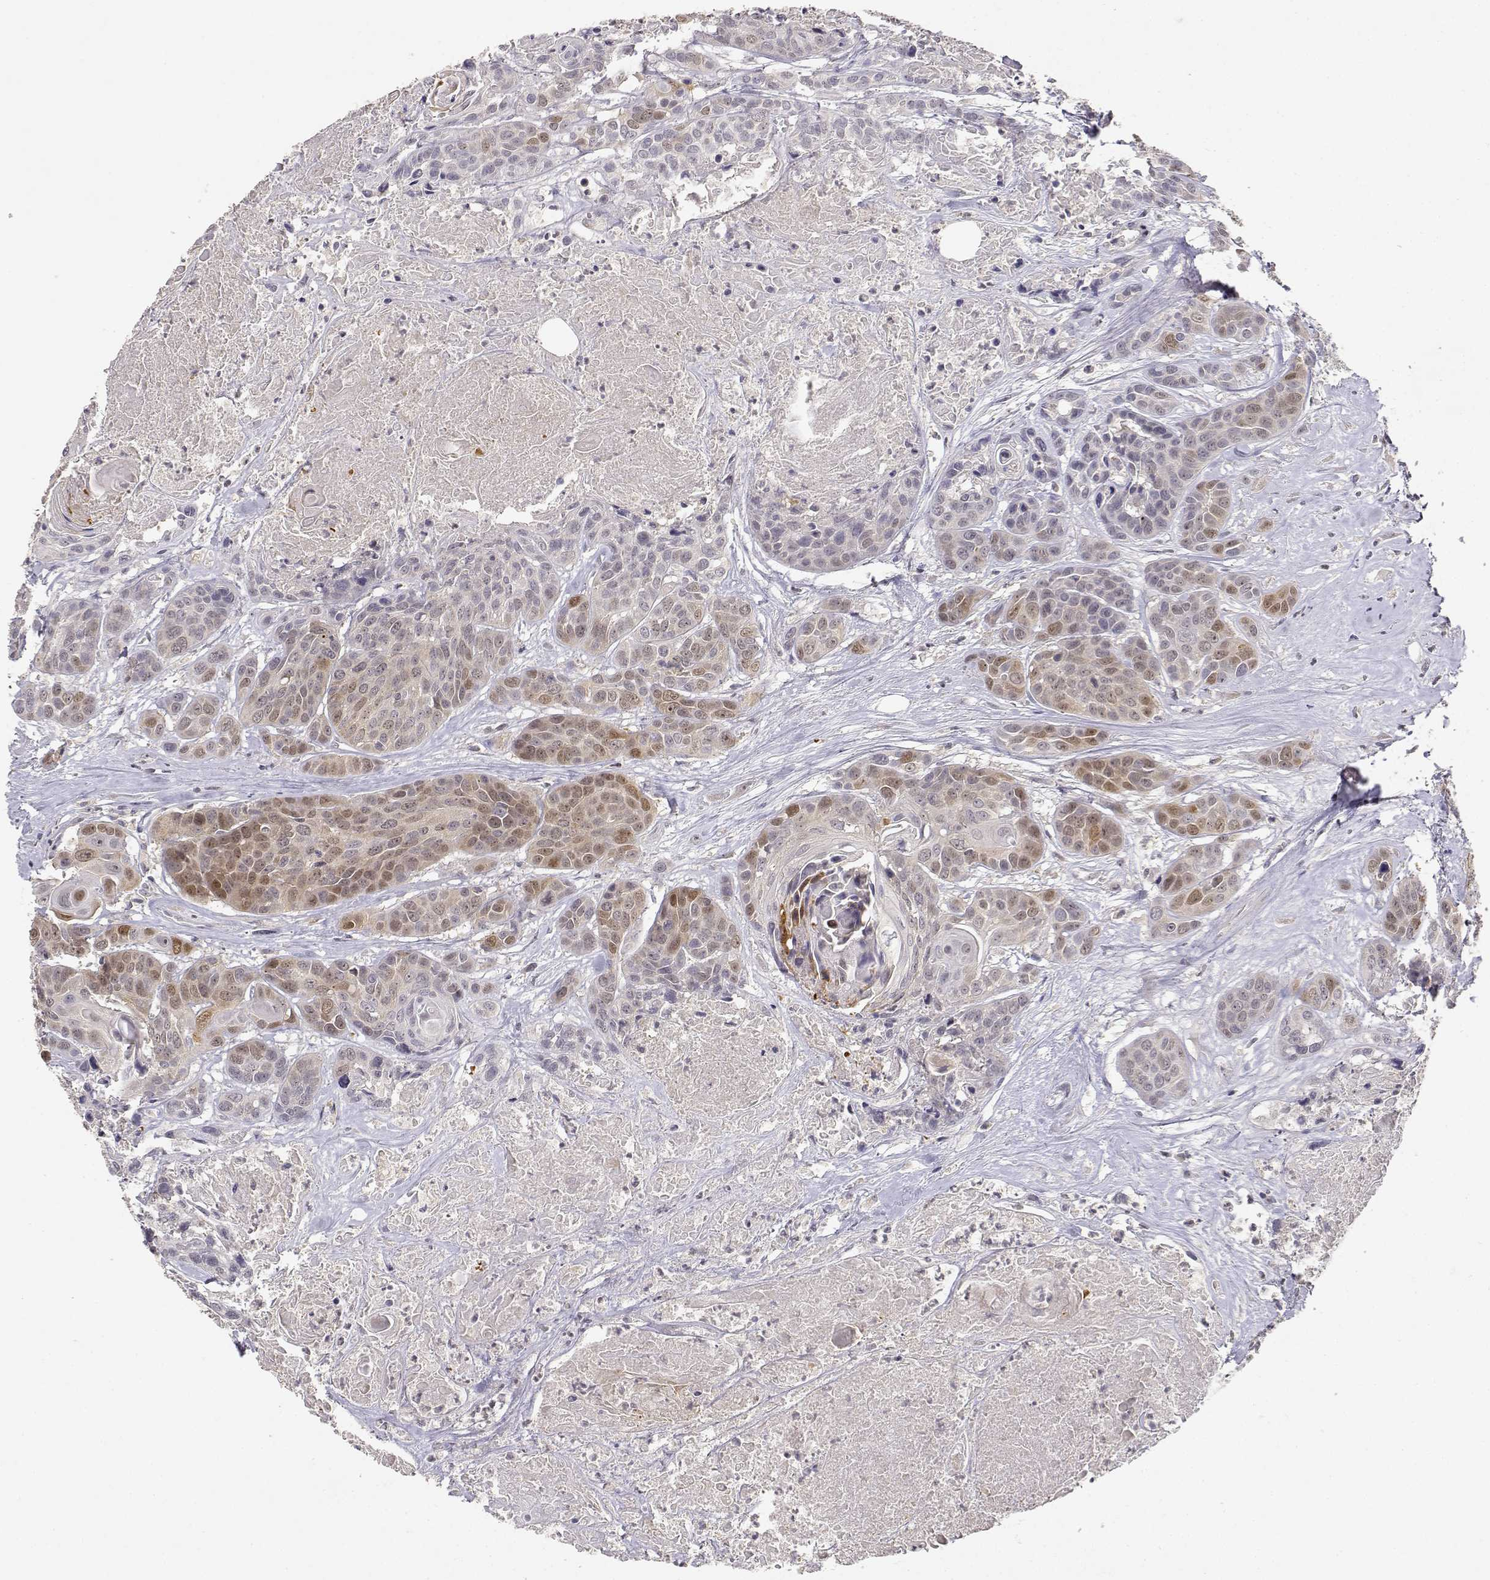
{"staining": {"intensity": "moderate", "quantity": "25%-75%", "location": "cytoplasmic/membranous,nuclear"}, "tissue": "head and neck cancer", "cell_type": "Tumor cells", "image_type": "cancer", "snomed": [{"axis": "morphology", "description": "Squamous cell carcinoma, NOS"}, {"axis": "topography", "description": "Oral tissue"}, {"axis": "topography", "description": "Head-Neck"}], "caption": "An immunohistochemistry (IHC) micrograph of tumor tissue is shown. Protein staining in brown labels moderate cytoplasmic/membranous and nuclear positivity in head and neck squamous cell carcinoma within tumor cells. The protein is shown in brown color, while the nuclei are stained blue.", "gene": "RAD51", "patient": {"sex": "male", "age": 56}}